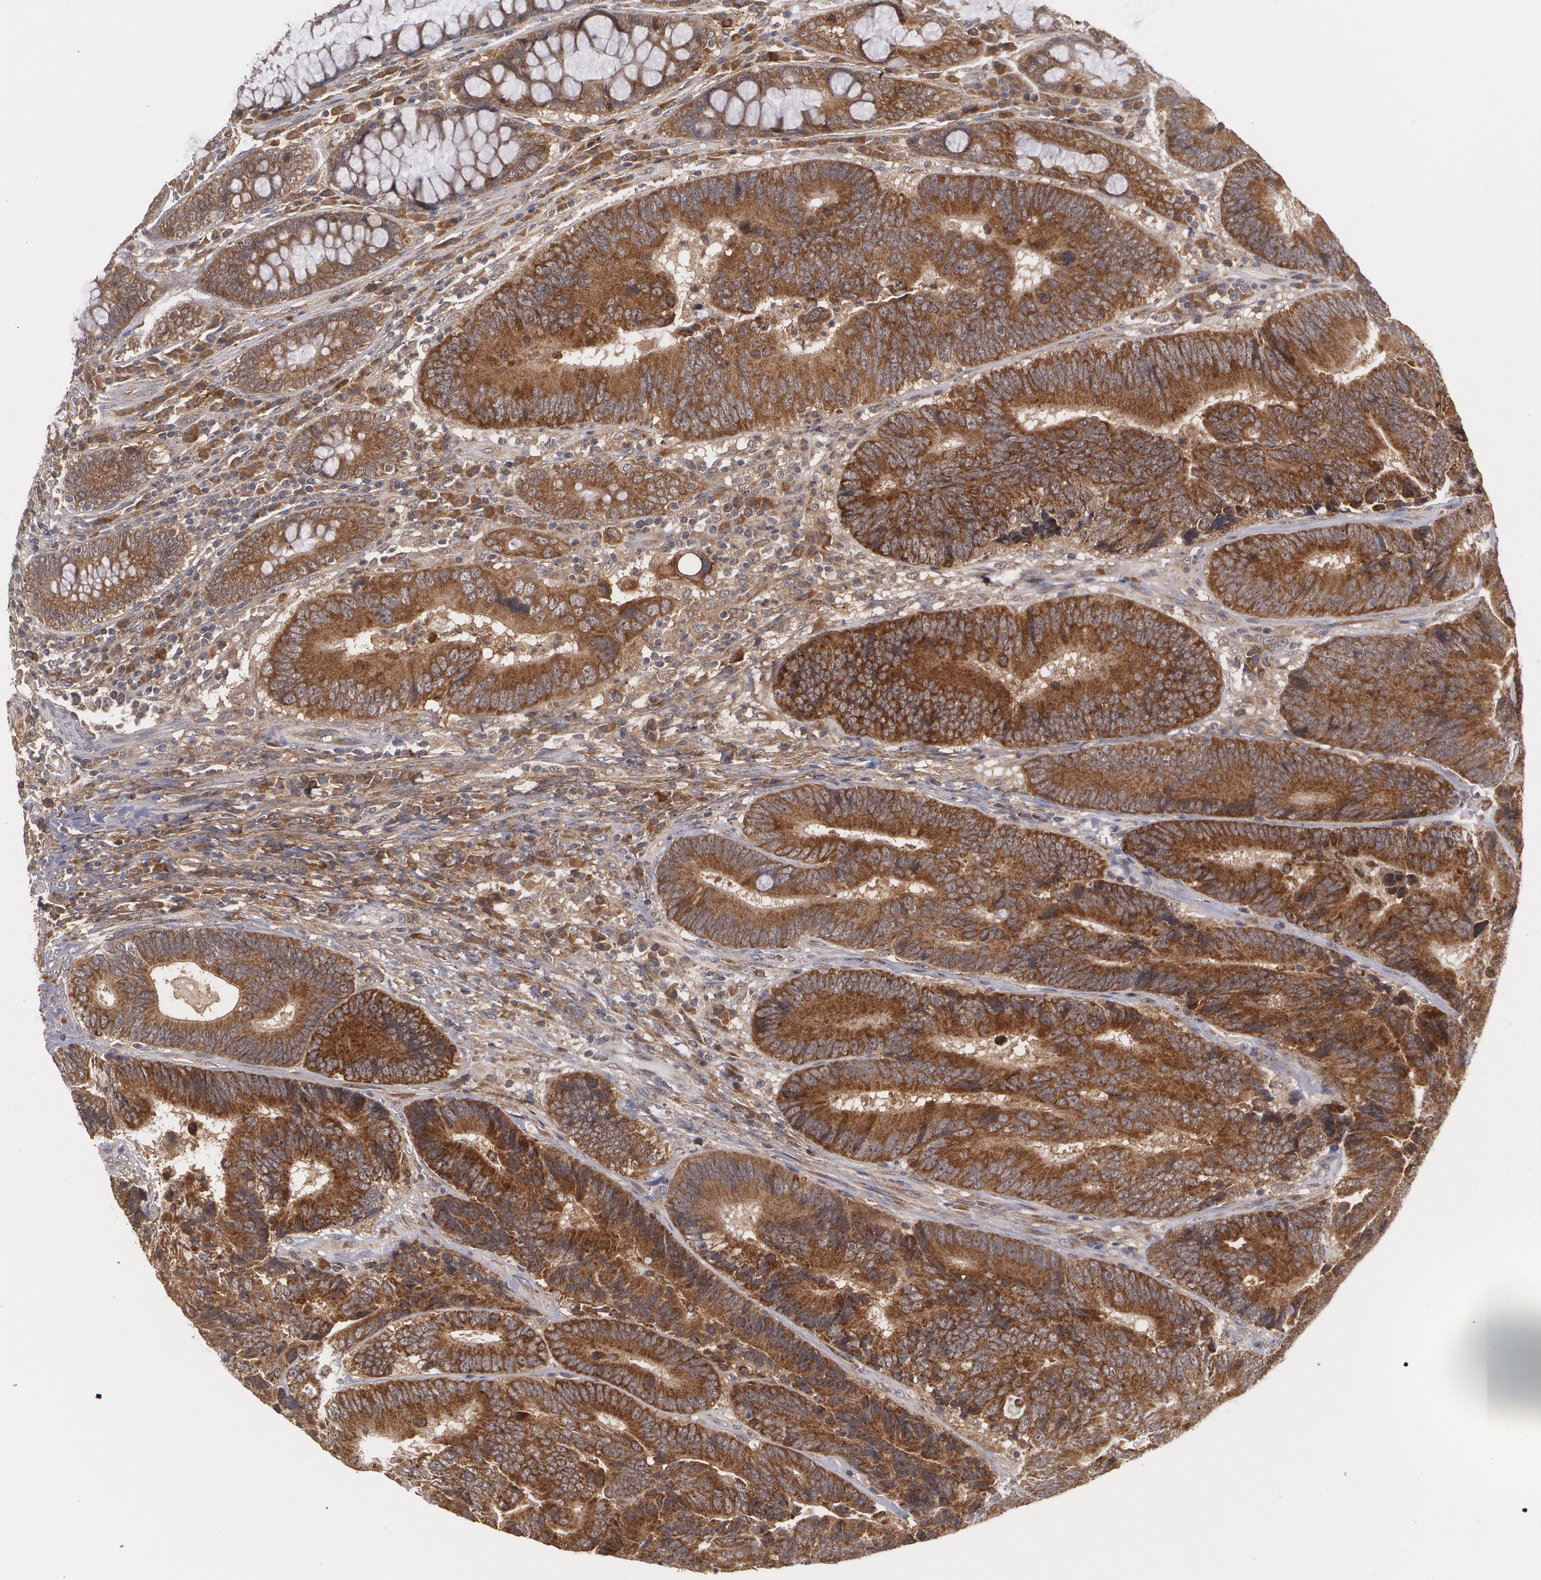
{"staining": {"intensity": "moderate", "quantity": ">75%", "location": "cytoplasmic/membranous"}, "tissue": "colorectal cancer", "cell_type": "Tumor cells", "image_type": "cancer", "snomed": [{"axis": "morphology", "description": "Normal tissue, NOS"}, {"axis": "morphology", "description": "Adenocarcinoma, NOS"}, {"axis": "topography", "description": "Colon"}], "caption": "Protein expression analysis of colorectal cancer shows moderate cytoplasmic/membranous expression in approximately >75% of tumor cells. The staining is performed using DAB (3,3'-diaminobenzidine) brown chromogen to label protein expression. The nuclei are counter-stained blue using hematoxylin.", "gene": "BMP6", "patient": {"sex": "female", "age": 78}}